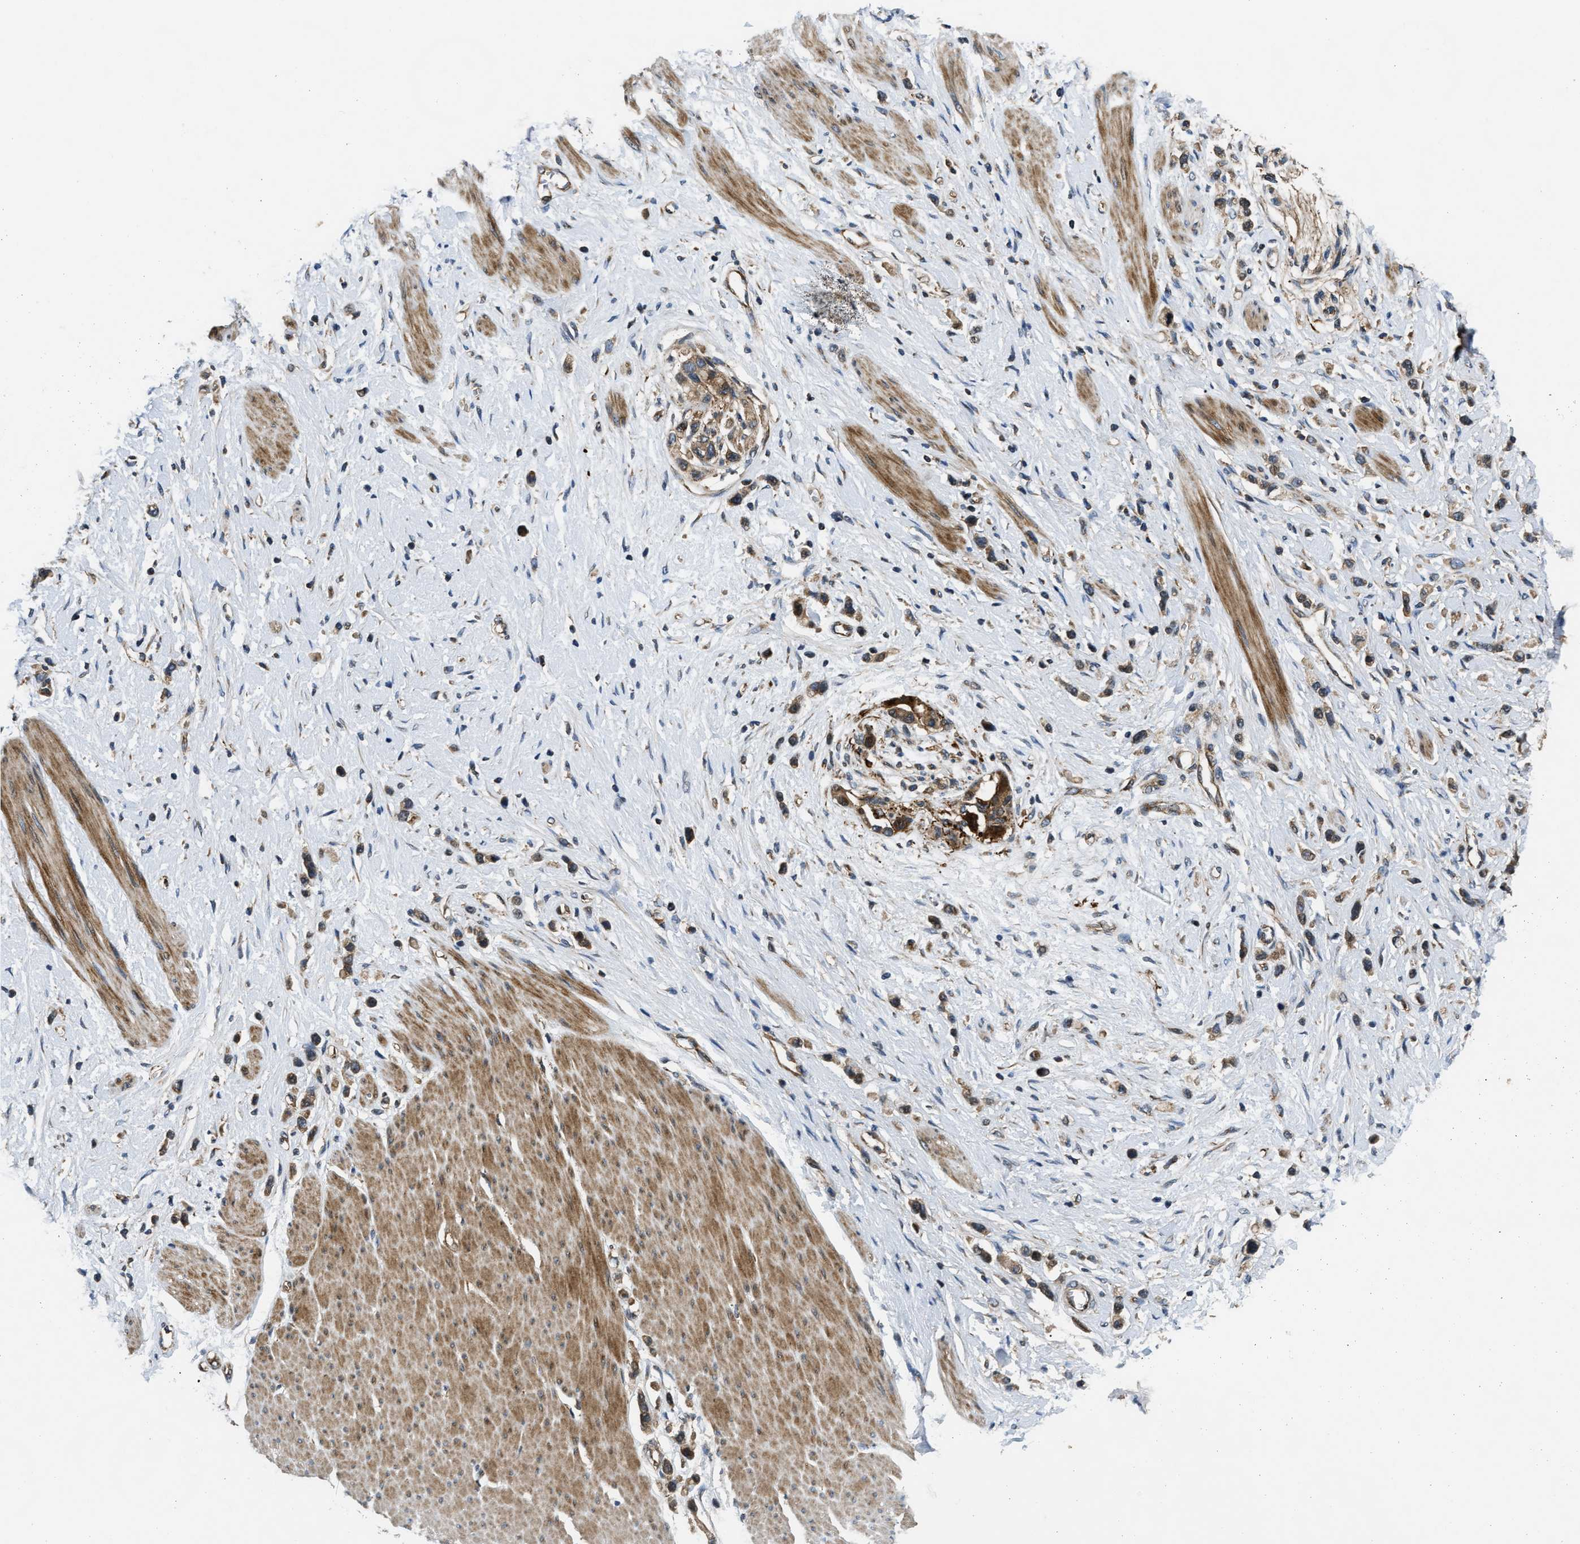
{"staining": {"intensity": "moderate", "quantity": ">75%", "location": "cytoplasmic/membranous"}, "tissue": "stomach cancer", "cell_type": "Tumor cells", "image_type": "cancer", "snomed": [{"axis": "morphology", "description": "Adenocarcinoma, NOS"}, {"axis": "topography", "description": "Stomach"}], "caption": "IHC staining of stomach cancer (adenocarcinoma), which displays medium levels of moderate cytoplasmic/membranous positivity in approximately >75% of tumor cells indicating moderate cytoplasmic/membranous protein expression. The staining was performed using DAB (3,3'-diaminobenzidine) (brown) for protein detection and nuclei were counterstained in hematoxylin (blue).", "gene": "PNPLA8", "patient": {"sex": "female", "age": 65}}